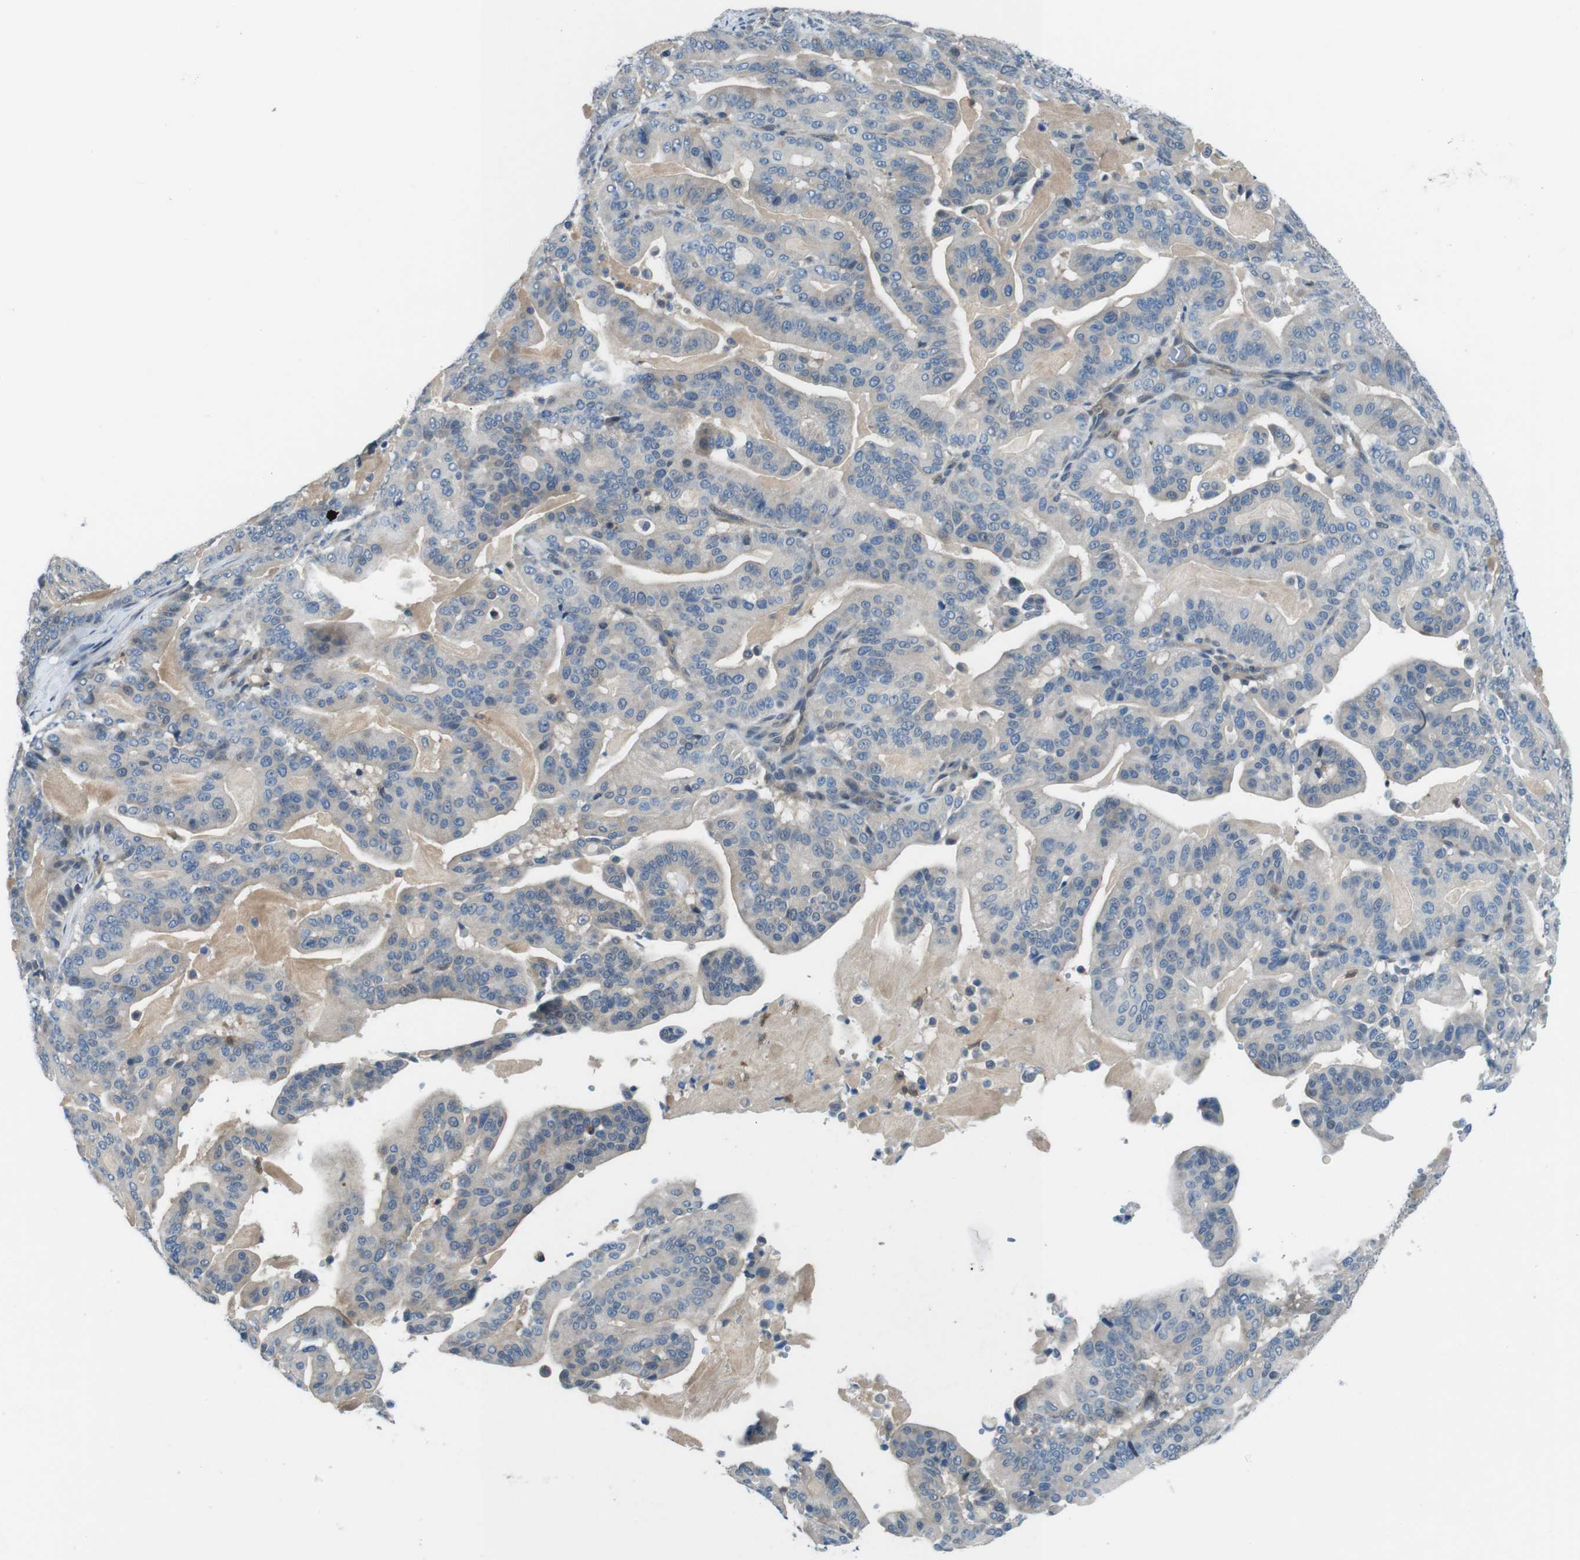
{"staining": {"intensity": "negative", "quantity": "none", "location": "none"}, "tissue": "pancreatic cancer", "cell_type": "Tumor cells", "image_type": "cancer", "snomed": [{"axis": "morphology", "description": "Adenocarcinoma, NOS"}, {"axis": "topography", "description": "Pancreas"}], "caption": "IHC histopathology image of adenocarcinoma (pancreatic) stained for a protein (brown), which displays no expression in tumor cells. The staining was performed using DAB (3,3'-diaminobenzidine) to visualize the protein expression in brown, while the nuclei were stained in blue with hematoxylin (Magnification: 20x).", "gene": "NANOS2", "patient": {"sex": "male", "age": 63}}